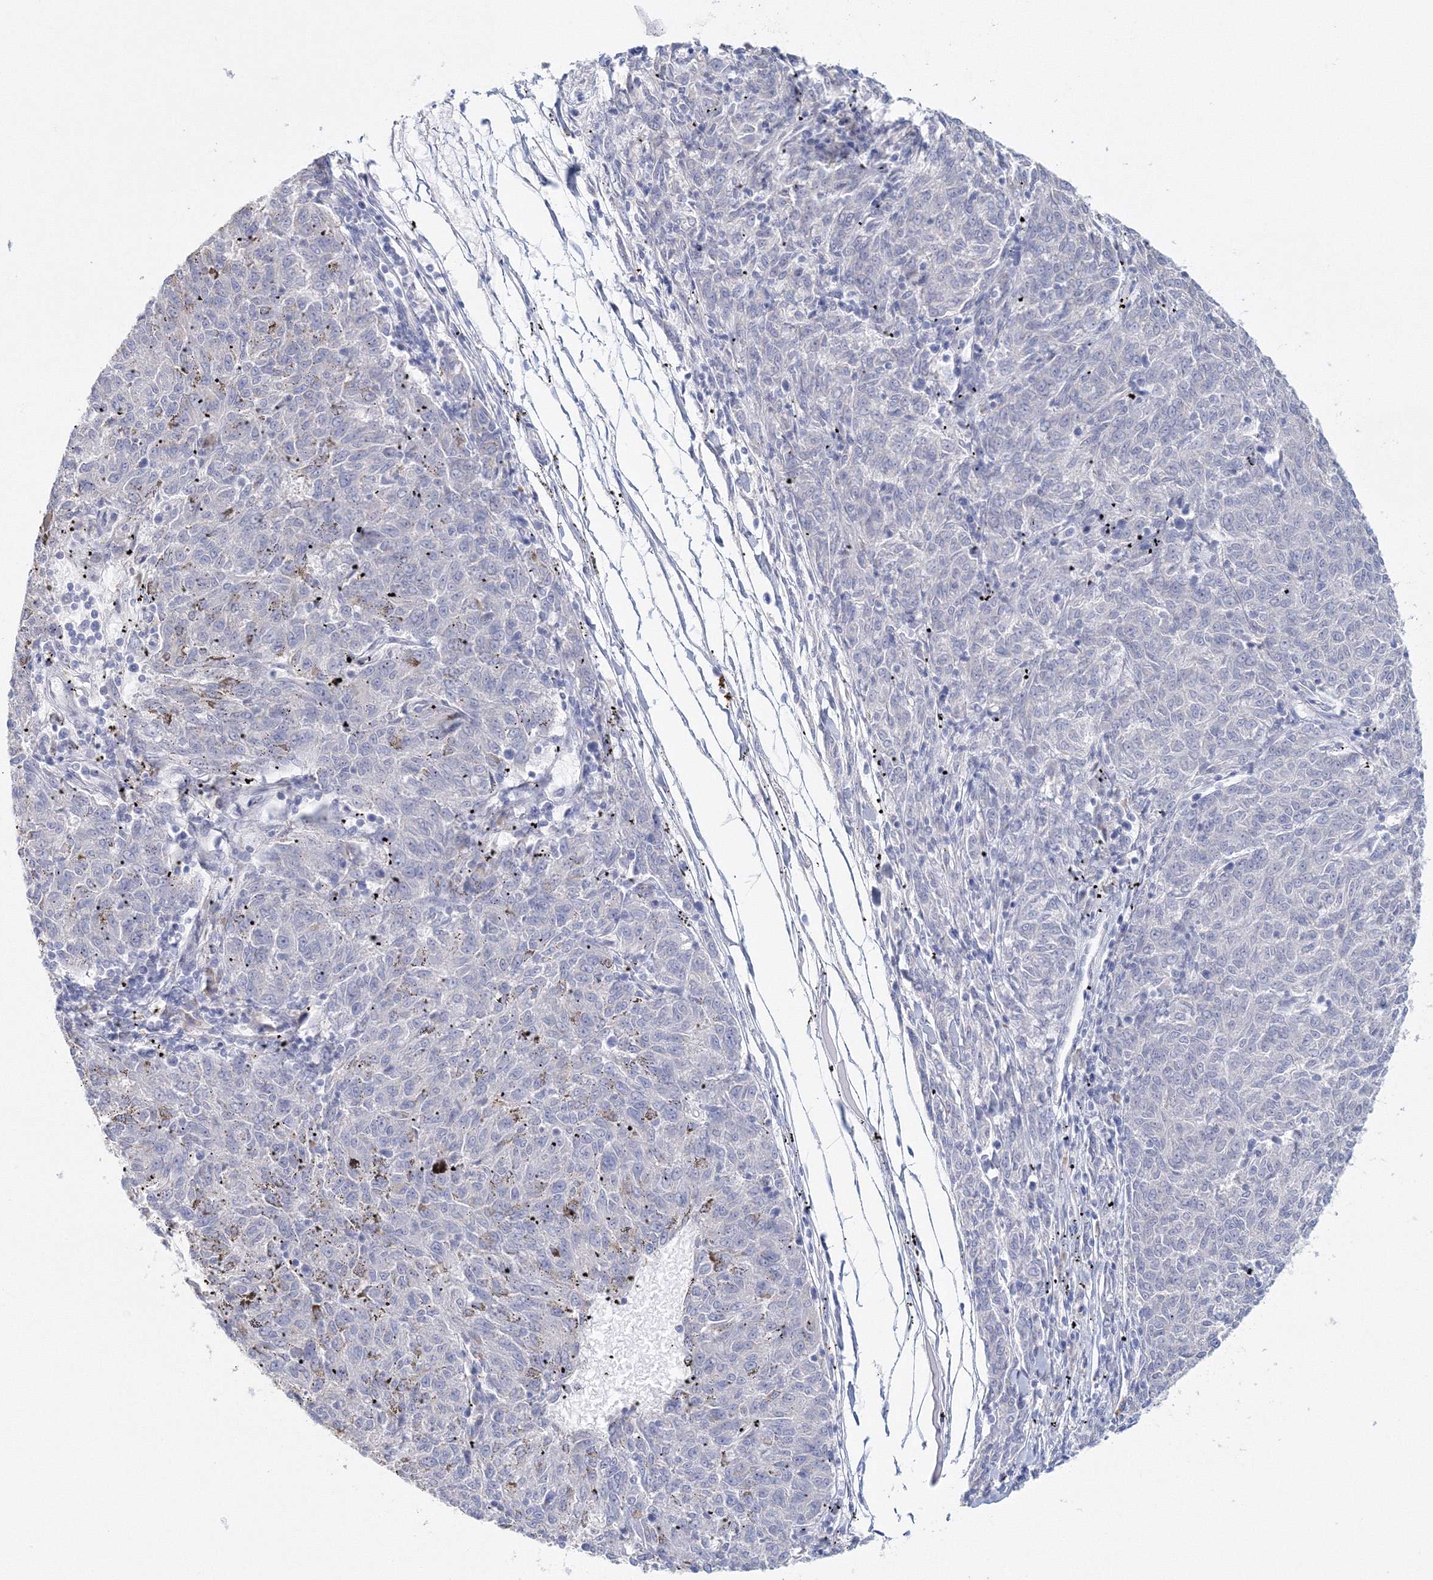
{"staining": {"intensity": "negative", "quantity": "none", "location": "none"}, "tissue": "melanoma", "cell_type": "Tumor cells", "image_type": "cancer", "snomed": [{"axis": "morphology", "description": "Malignant melanoma, NOS"}, {"axis": "topography", "description": "Skin"}], "caption": "The photomicrograph reveals no staining of tumor cells in malignant melanoma.", "gene": "VSIG1", "patient": {"sex": "female", "age": 72}}